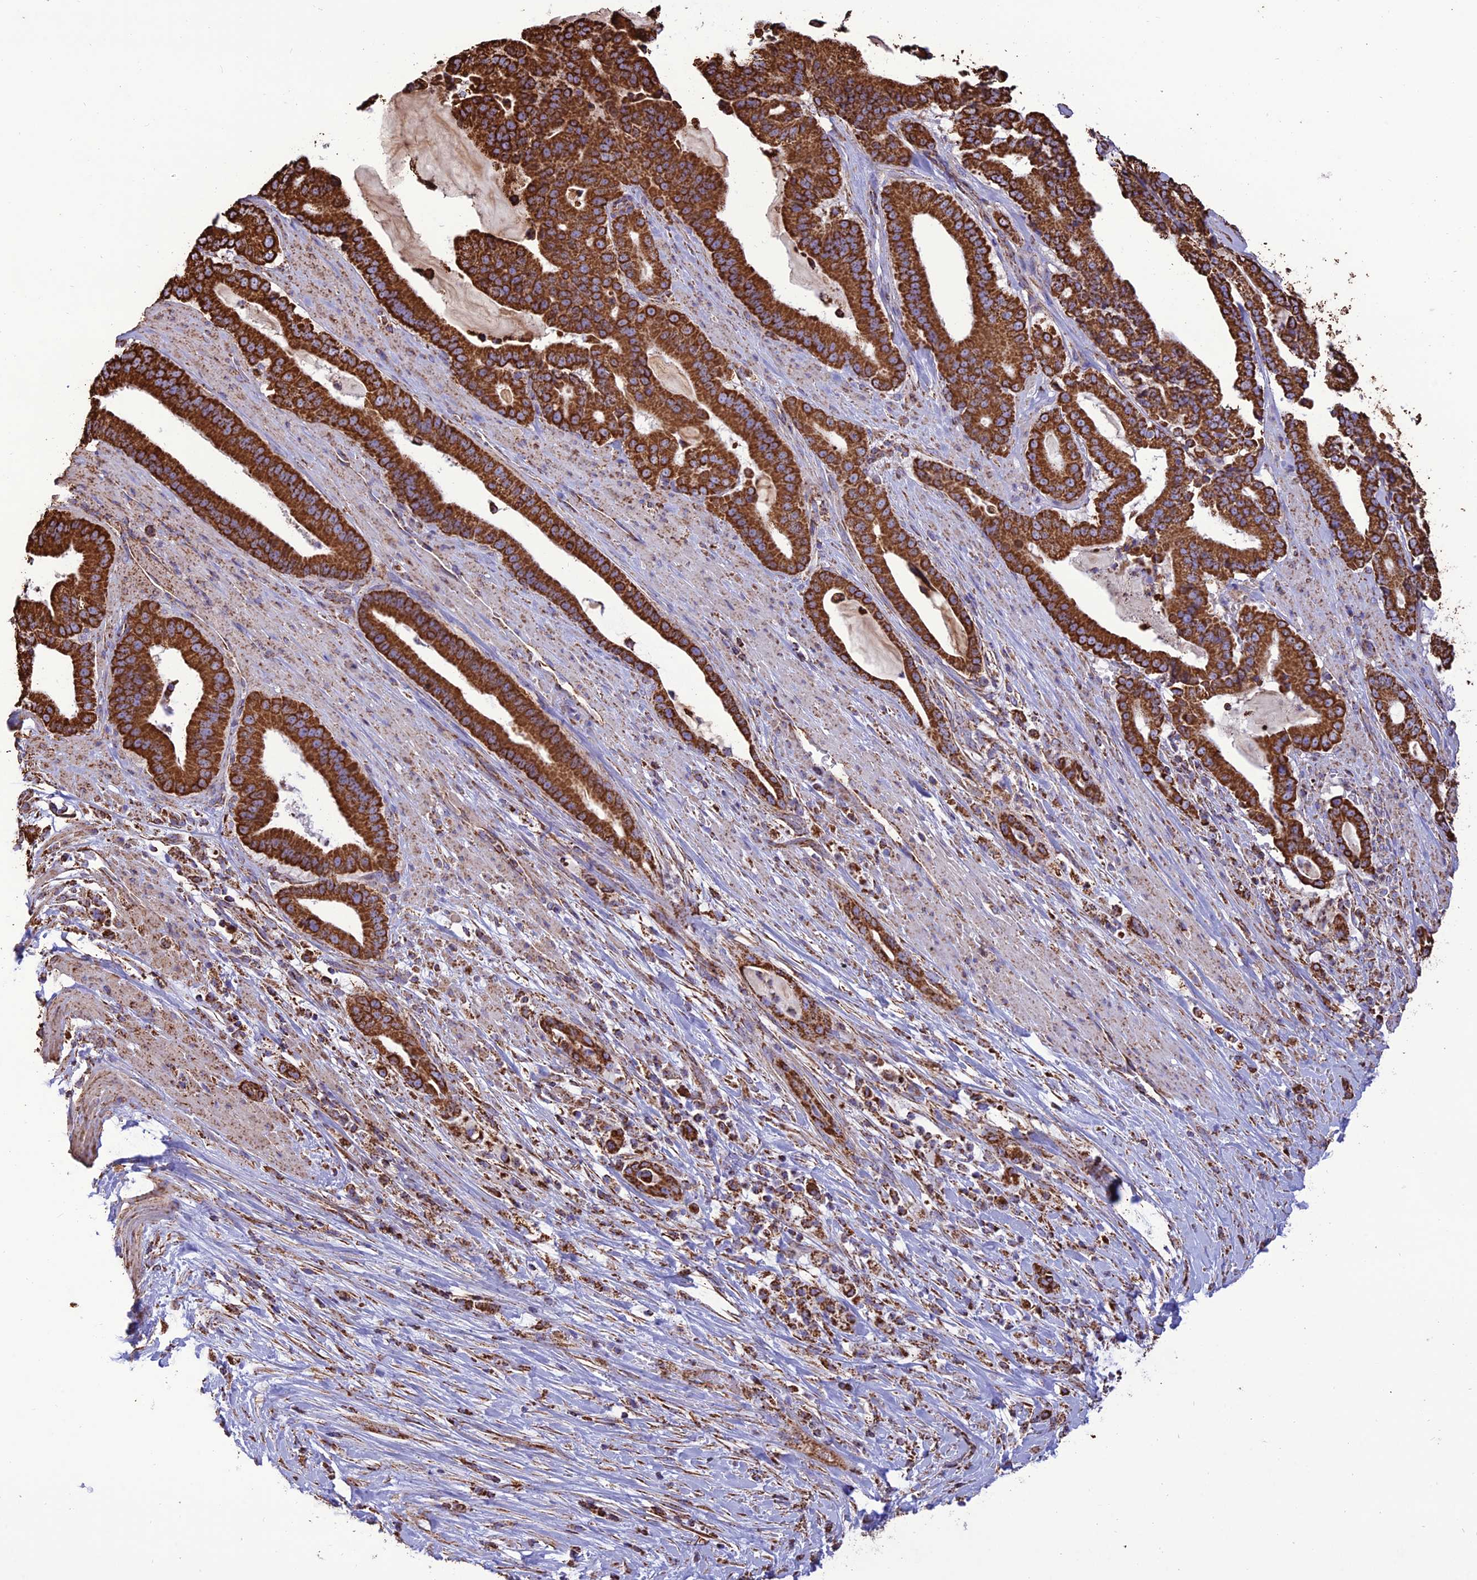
{"staining": {"intensity": "strong", "quantity": ">75%", "location": "cytoplasmic/membranous"}, "tissue": "pancreatic cancer", "cell_type": "Tumor cells", "image_type": "cancer", "snomed": [{"axis": "morphology", "description": "Adenocarcinoma, NOS"}, {"axis": "topography", "description": "Pancreas"}], "caption": "A brown stain labels strong cytoplasmic/membranous staining of a protein in human adenocarcinoma (pancreatic) tumor cells. The protein of interest is shown in brown color, while the nuclei are stained blue.", "gene": "NDUFAF1", "patient": {"sex": "male", "age": 63}}